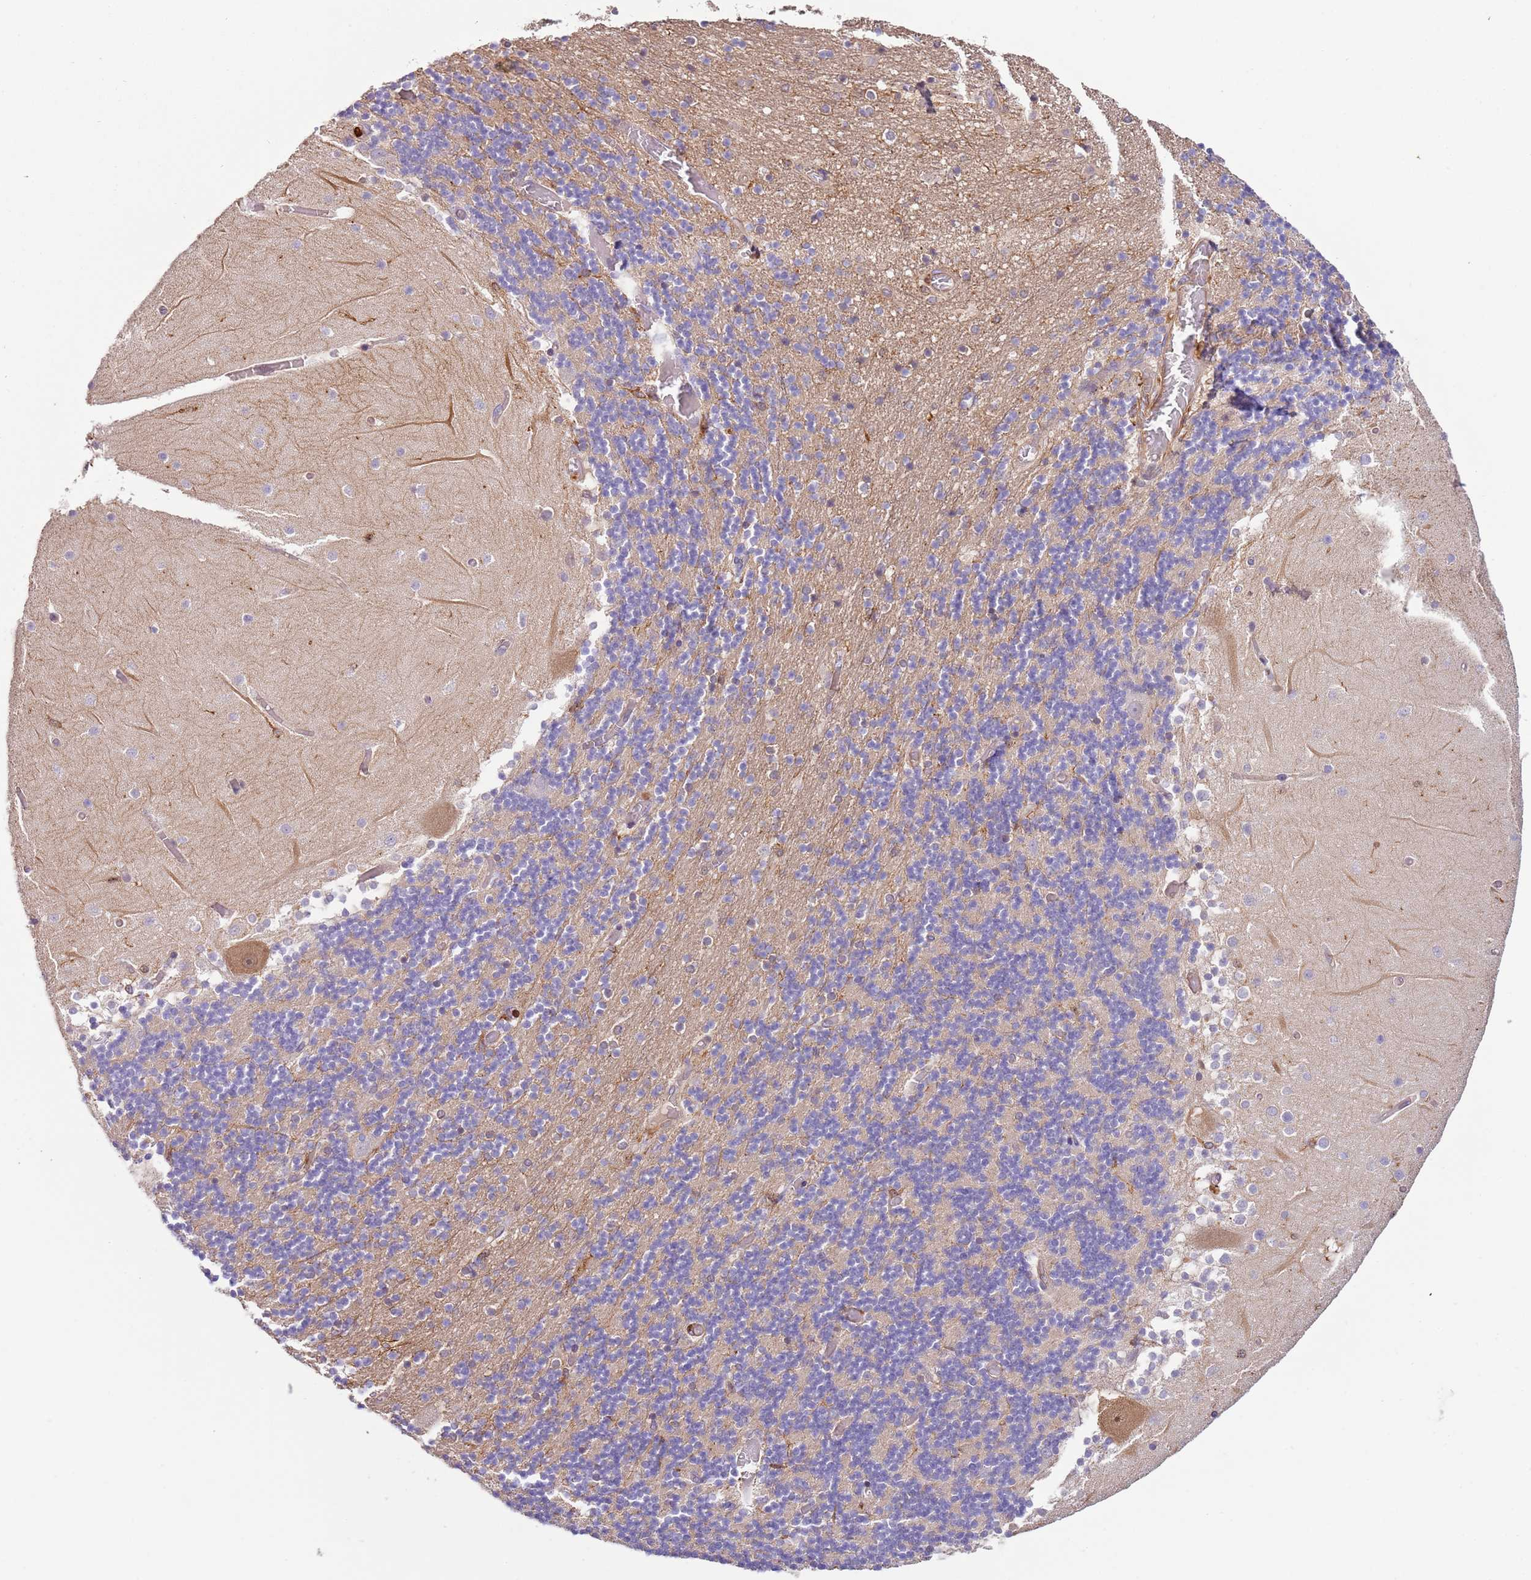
{"staining": {"intensity": "moderate", "quantity": "25%-75%", "location": "cytoplasmic/membranous"}, "tissue": "cerebellum", "cell_type": "Cells in granular layer", "image_type": "normal", "snomed": [{"axis": "morphology", "description": "Normal tissue, NOS"}, {"axis": "topography", "description": "Cerebellum"}], "caption": "Cells in granular layer show medium levels of moderate cytoplasmic/membranous expression in approximately 25%-75% of cells in normal human cerebellum.", "gene": "OR6P1", "patient": {"sex": "female", "age": 28}}